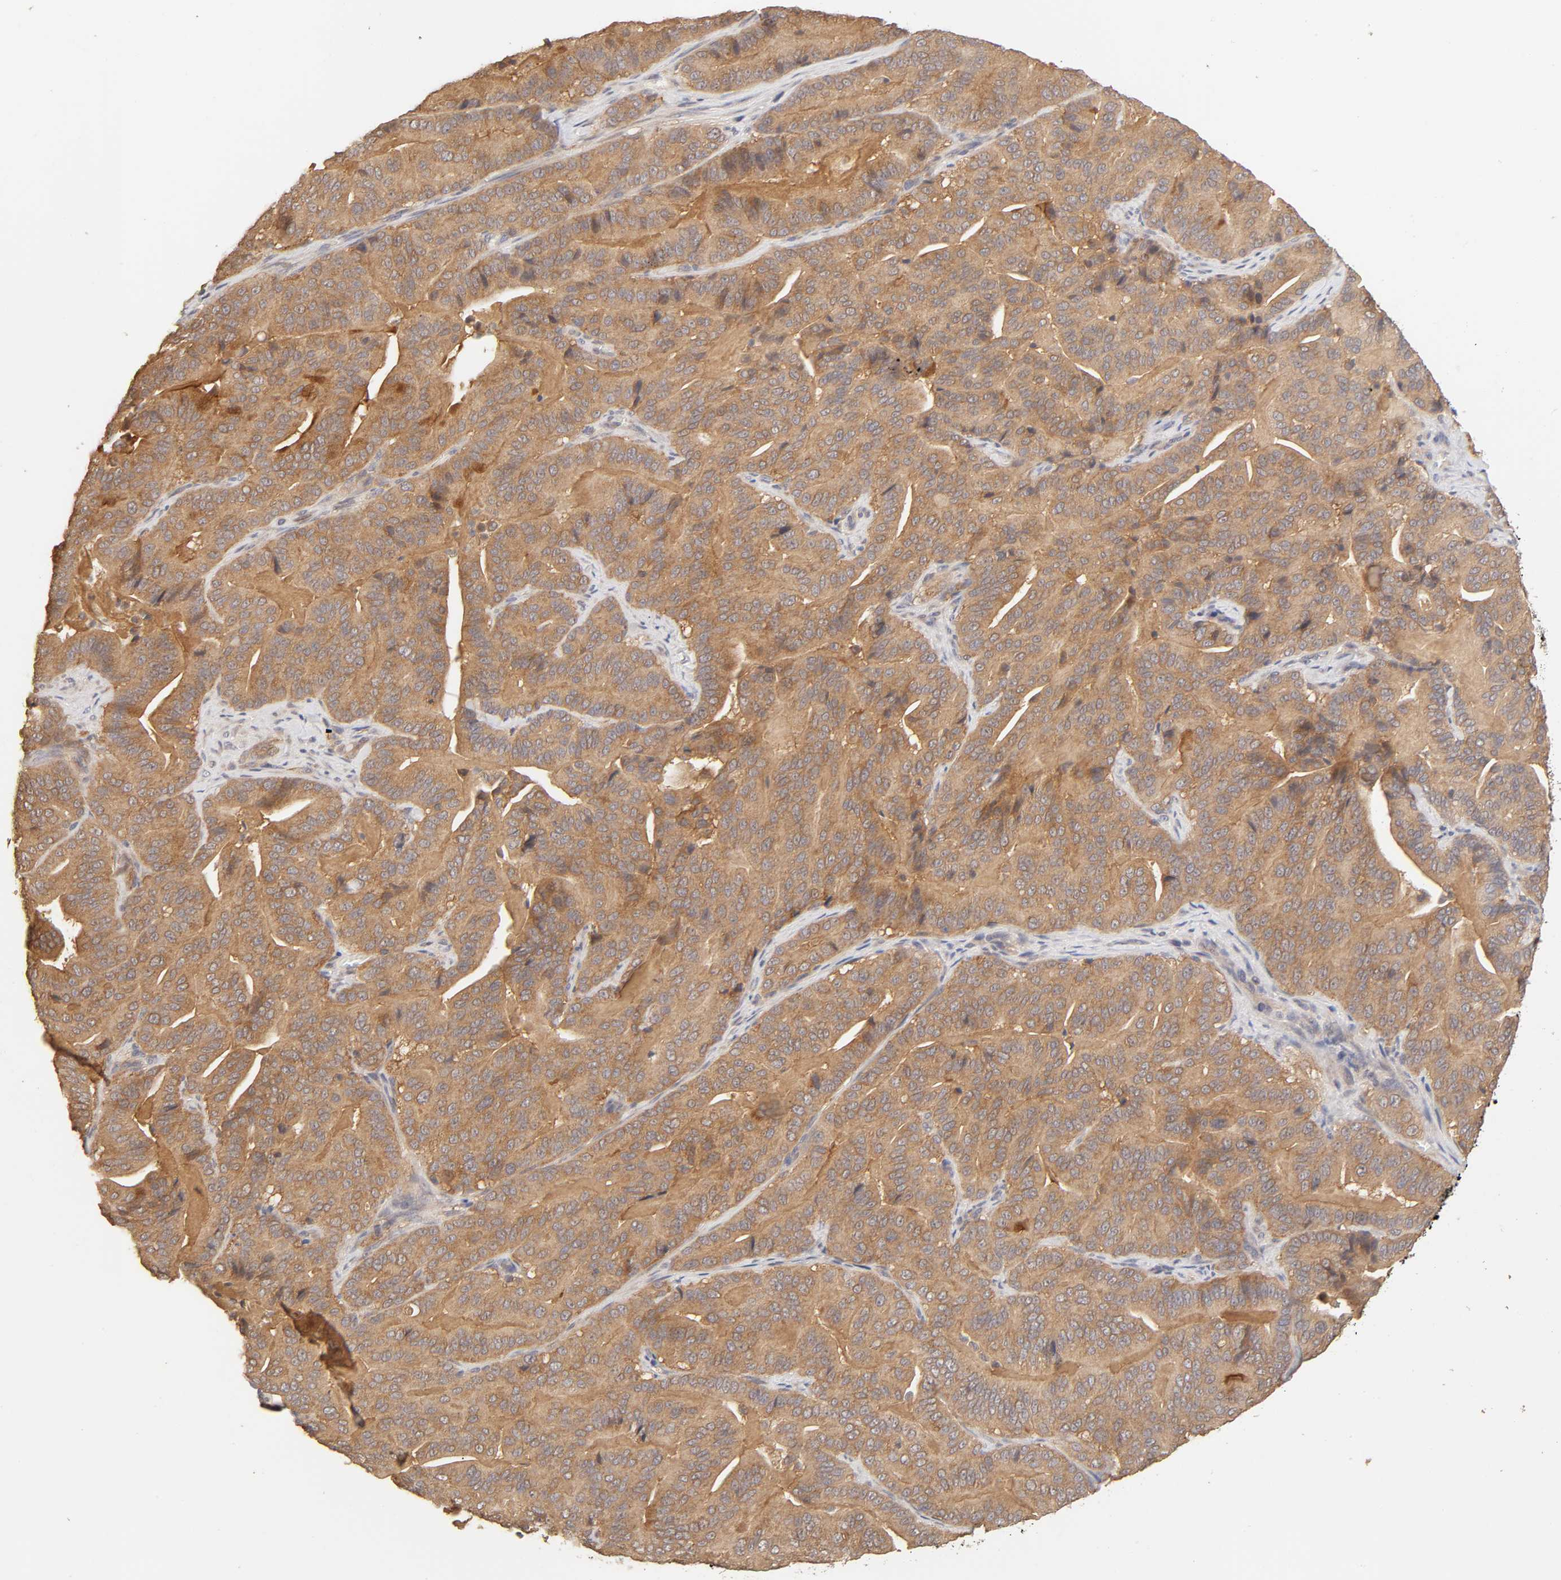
{"staining": {"intensity": "moderate", "quantity": ">75%", "location": "cytoplasmic/membranous"}, "tissue": "pancreatic cancer", "cell_type": "Tumor cells", "image_type": "cancer", "snomed": [{"axis": "morphology", "description": "Adenocarcinoma, NOS"}, {"axis": "topography", "description": "Pancreas"}], "caption": "Immunohistochemical staining of human pancreatic cancer reveals medium levels of moderate cytoplasmic/membranous staining in about >75% of tumor cells.", "gene": "AP1G2", "patient": {"sex": "male", "age": 63}}